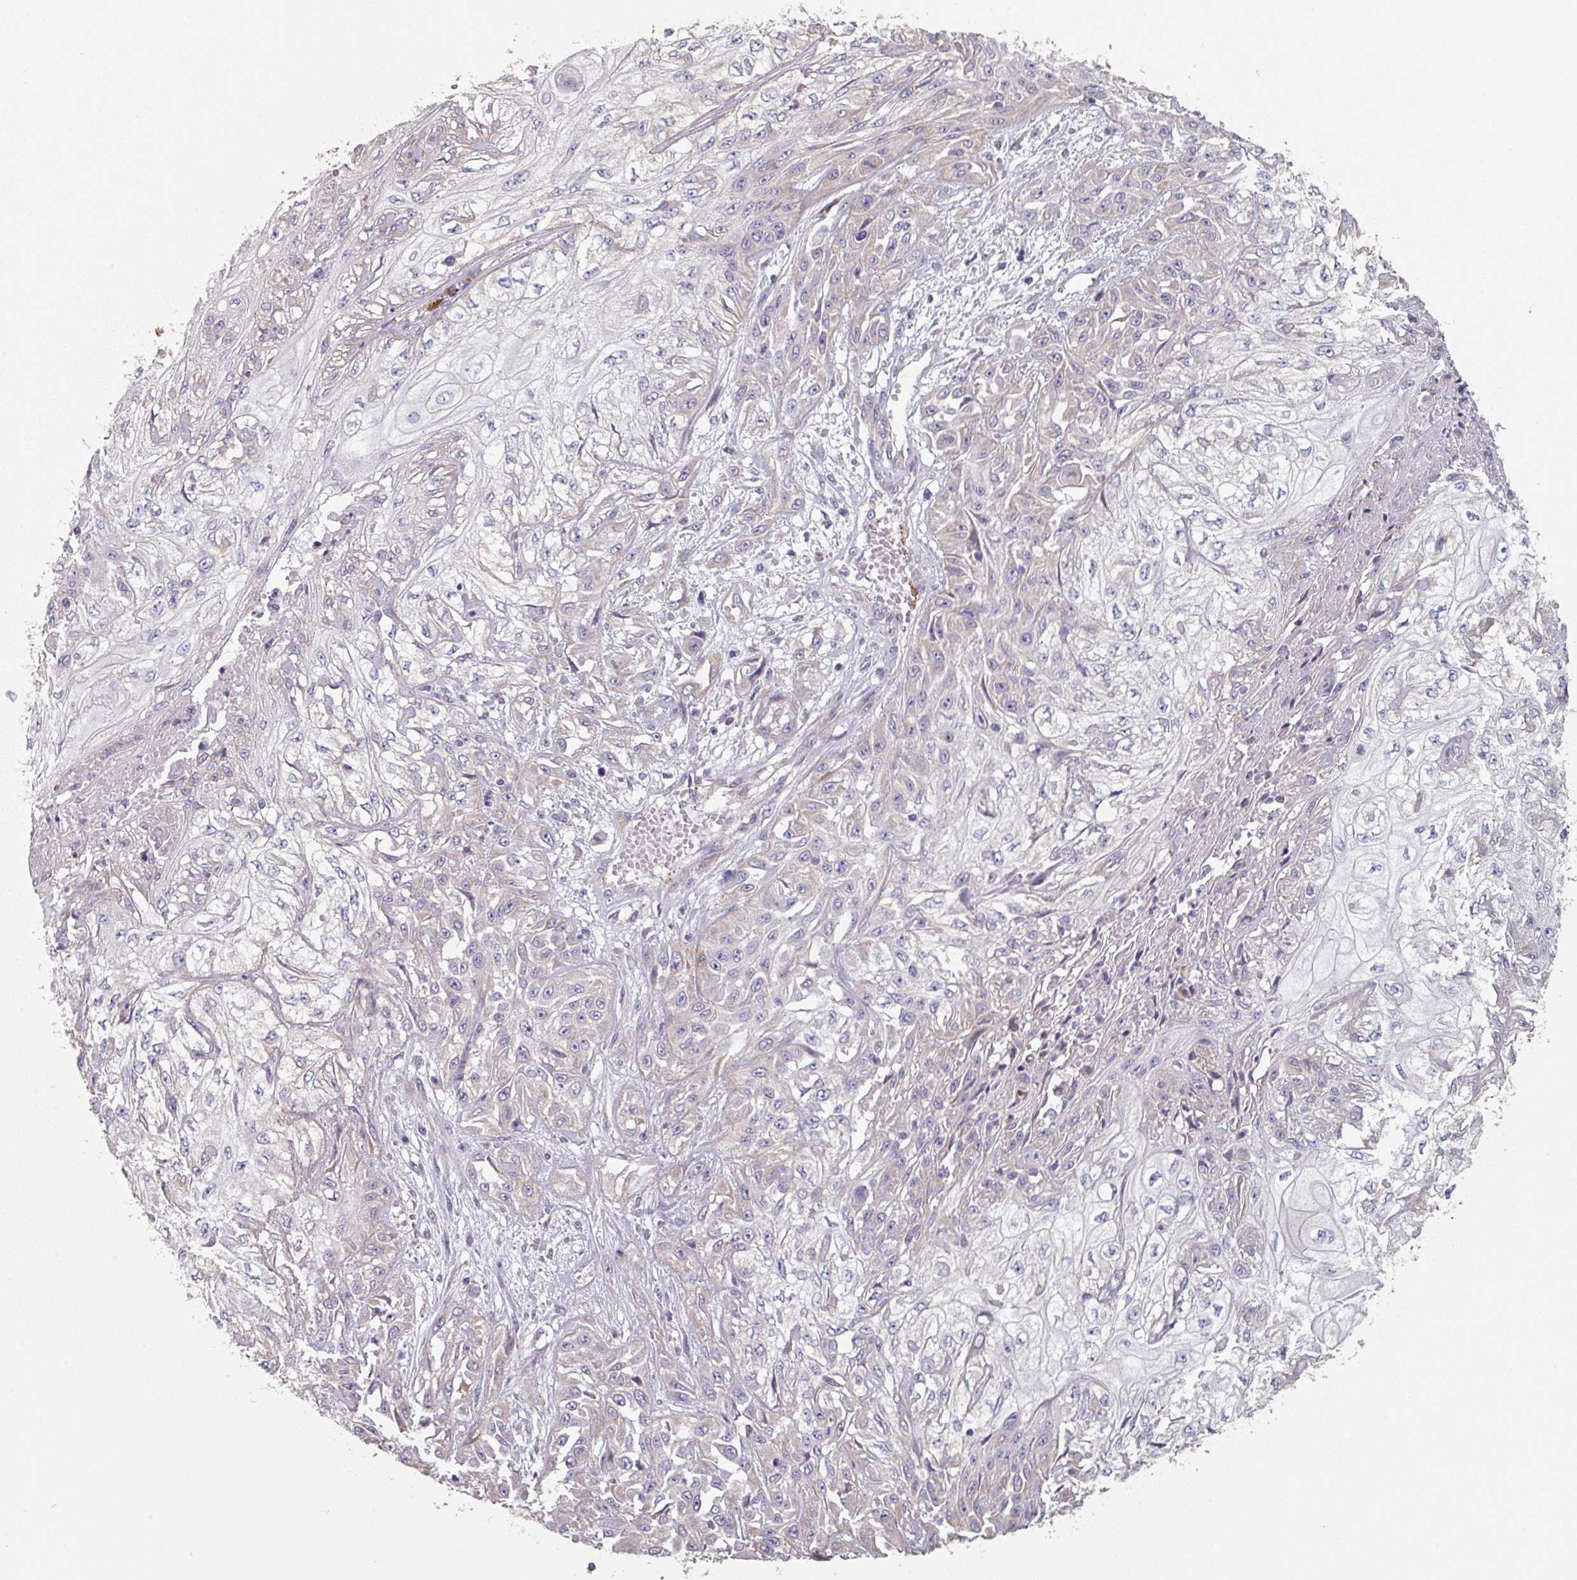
{"staining": {"intensity": "negative", "quantity": "none", "location": "none"}, "tissue": "skin cancer", "cell_type": "Tumor cells", "image_type": "cancer", "snomed": [{"axis": "morphology", "description": "Squamous cell carcinoma, NOS"}, {"axis": "morphology", "description": "Squamous cell carcinoma, metastatic, NOS"}, {"axis": "topography", "description": "Skin"}, {"axis": "topography", "description": "Lymph node"}], "caption": "Immunohistochemistry micrograph of skin cancer (squamous cell carcinoma) stained for a protein (brown), which demonstrates no staining in tumor cells.", "gene": "GSTA4", "patient": {"sex": "male", "age": 75}}